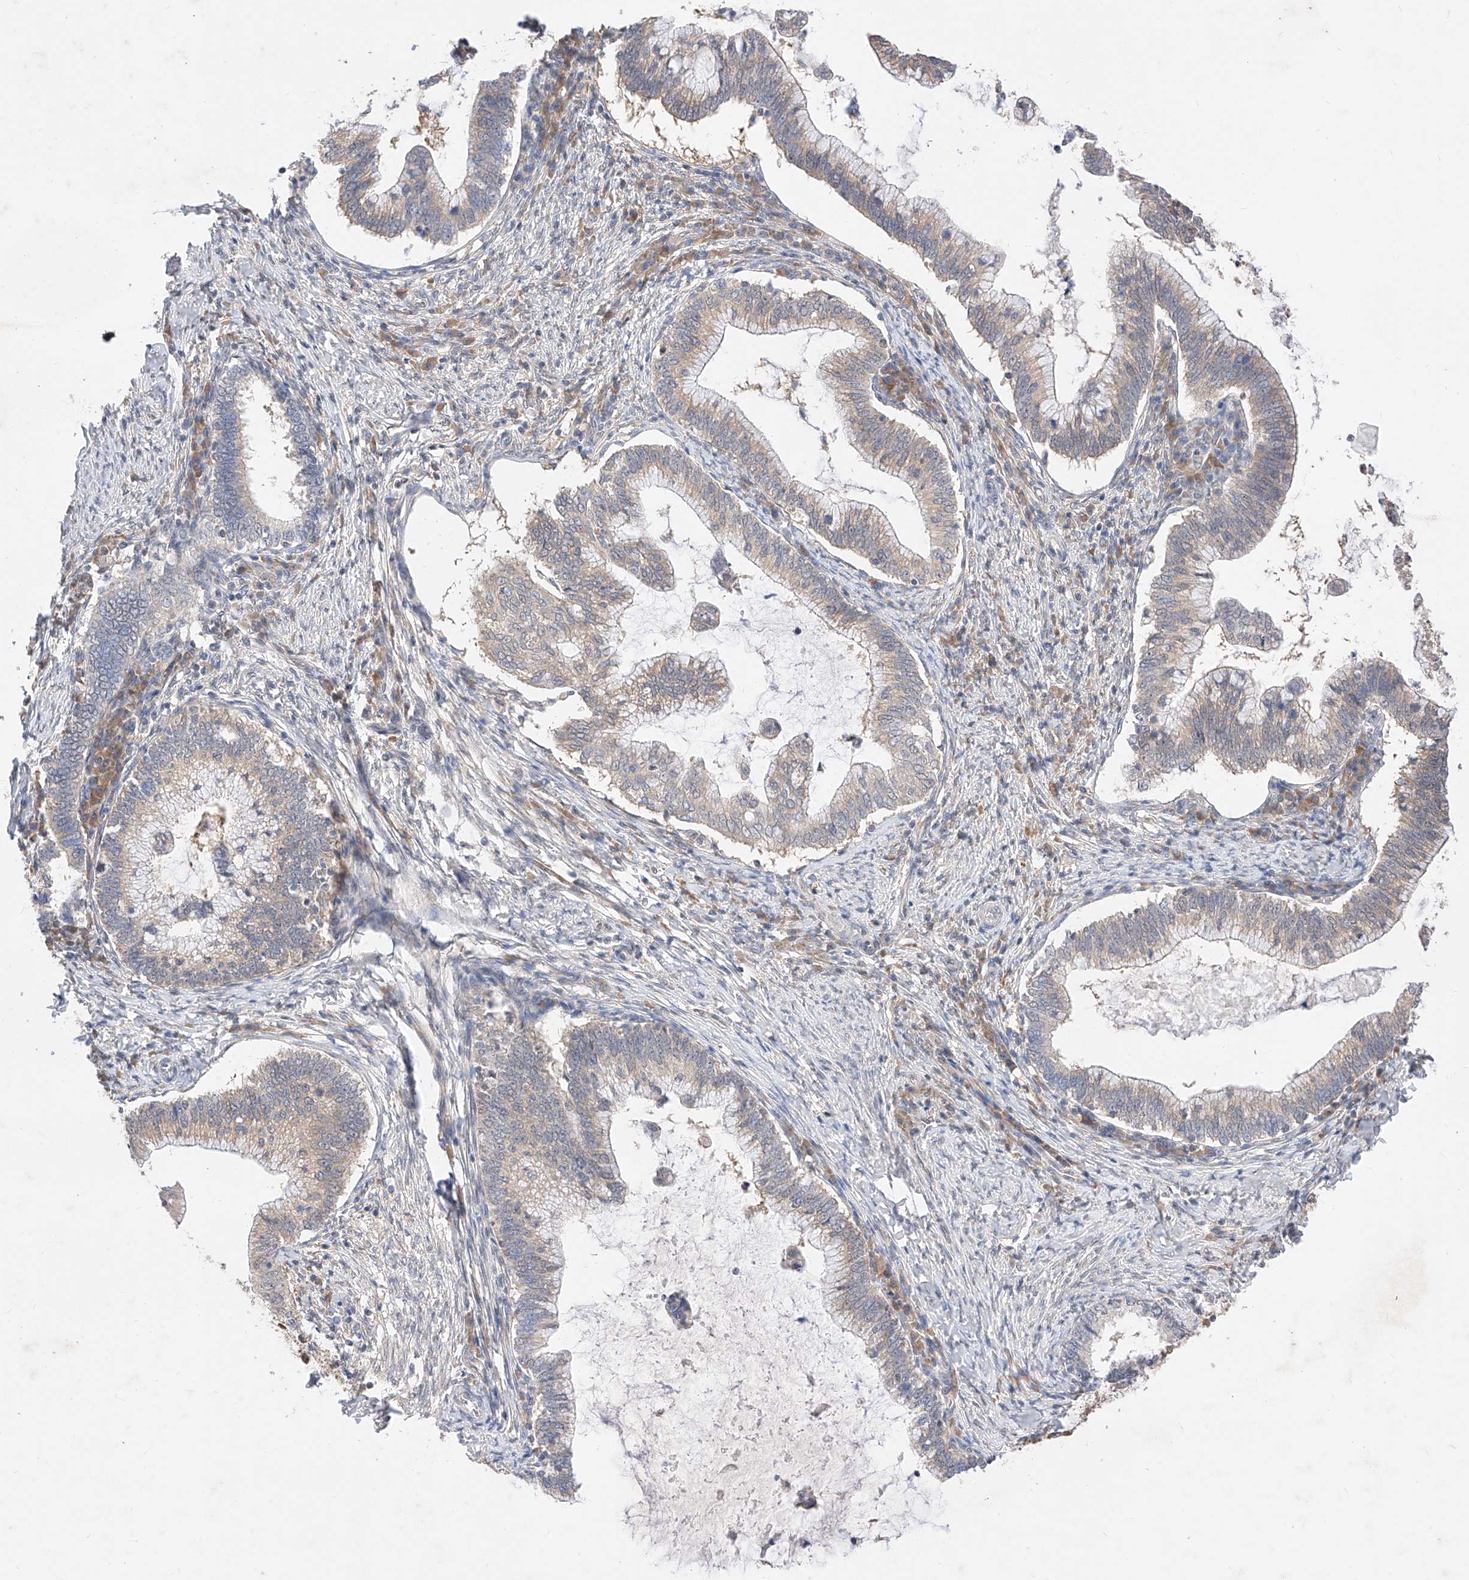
{"staining": {"intensity": "weak", "quantity": "25%-75%", "location": "cytoplasmic/membranous"}, "tissue": "cervical cancer", "cell_type": "Tumor cells", "image_type": "cancer", "snomed": [{"axis": "morphology", "description": "Adenocarcinoma, NOS"}, {"axis": "topography", "description": "Cervix"}], "caption": "Cervical adenocarcinoma stained for a protein (brown) displays weak cytoplasmic/membranous positive positivity in about 25%-75% of tumor cells.", "gene": "ZSCAN4", "patient": {"sex": "female", "age": 36}}